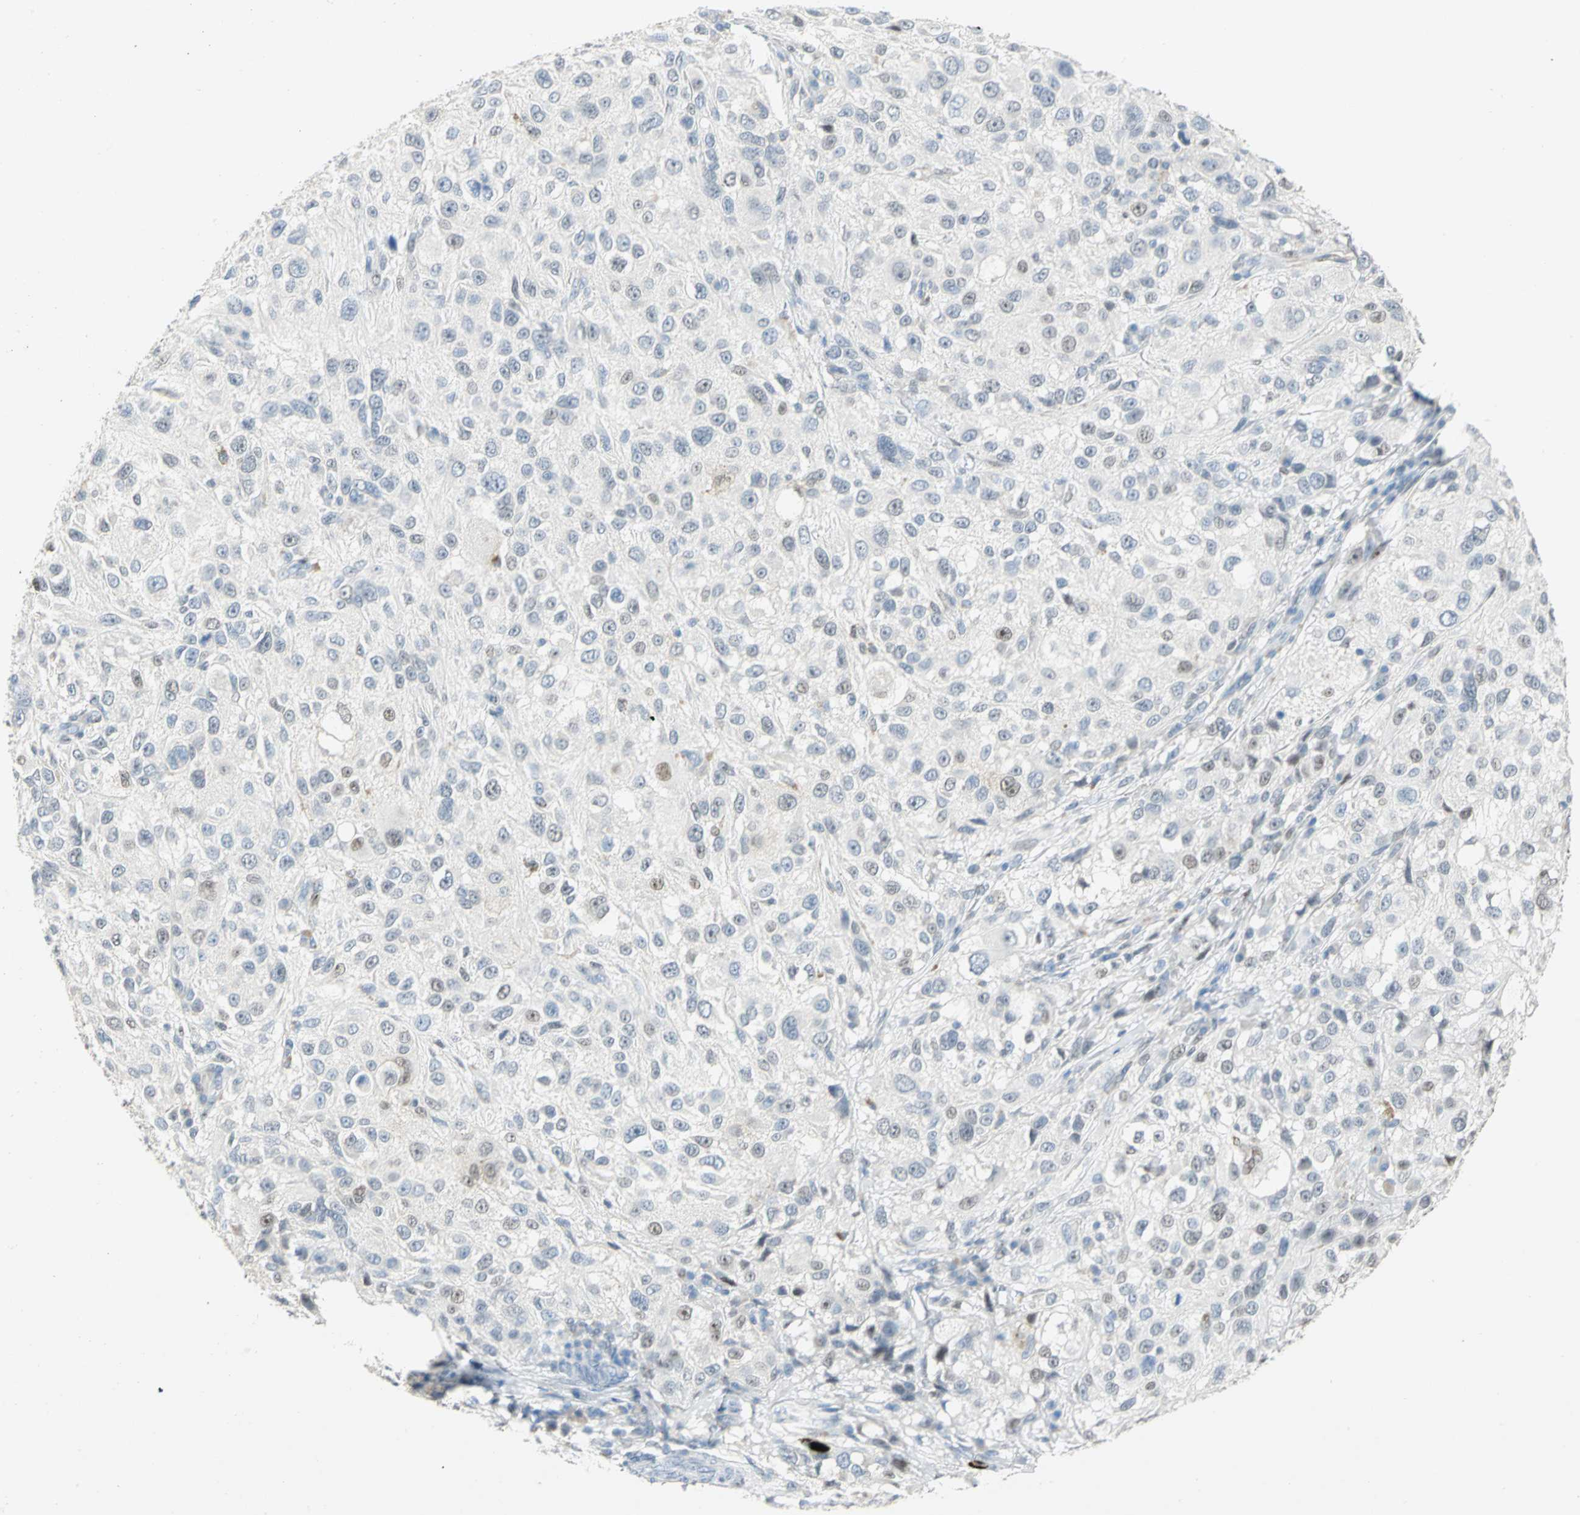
{"staining": {"intensity": "weak", "quantity": "<25%", "location": "nuclear"}, "tissue": "melanoma", "cell_type": "Tumor cells", "image_type": "cancer", "snomed": [{"axis": "morphology", "description": "Necrosis, NOS"}, {"axis": "morphology", "description": "Malignant melanoma, NOS"}, {"axis": "topography", "description": "Skin"}], "caption": "Melanoma was stained to show a protein in brown. There is no significant positivity in tumor cells.", "gene": "NAB2", "patient": {"sex": "female", "age": 87}}